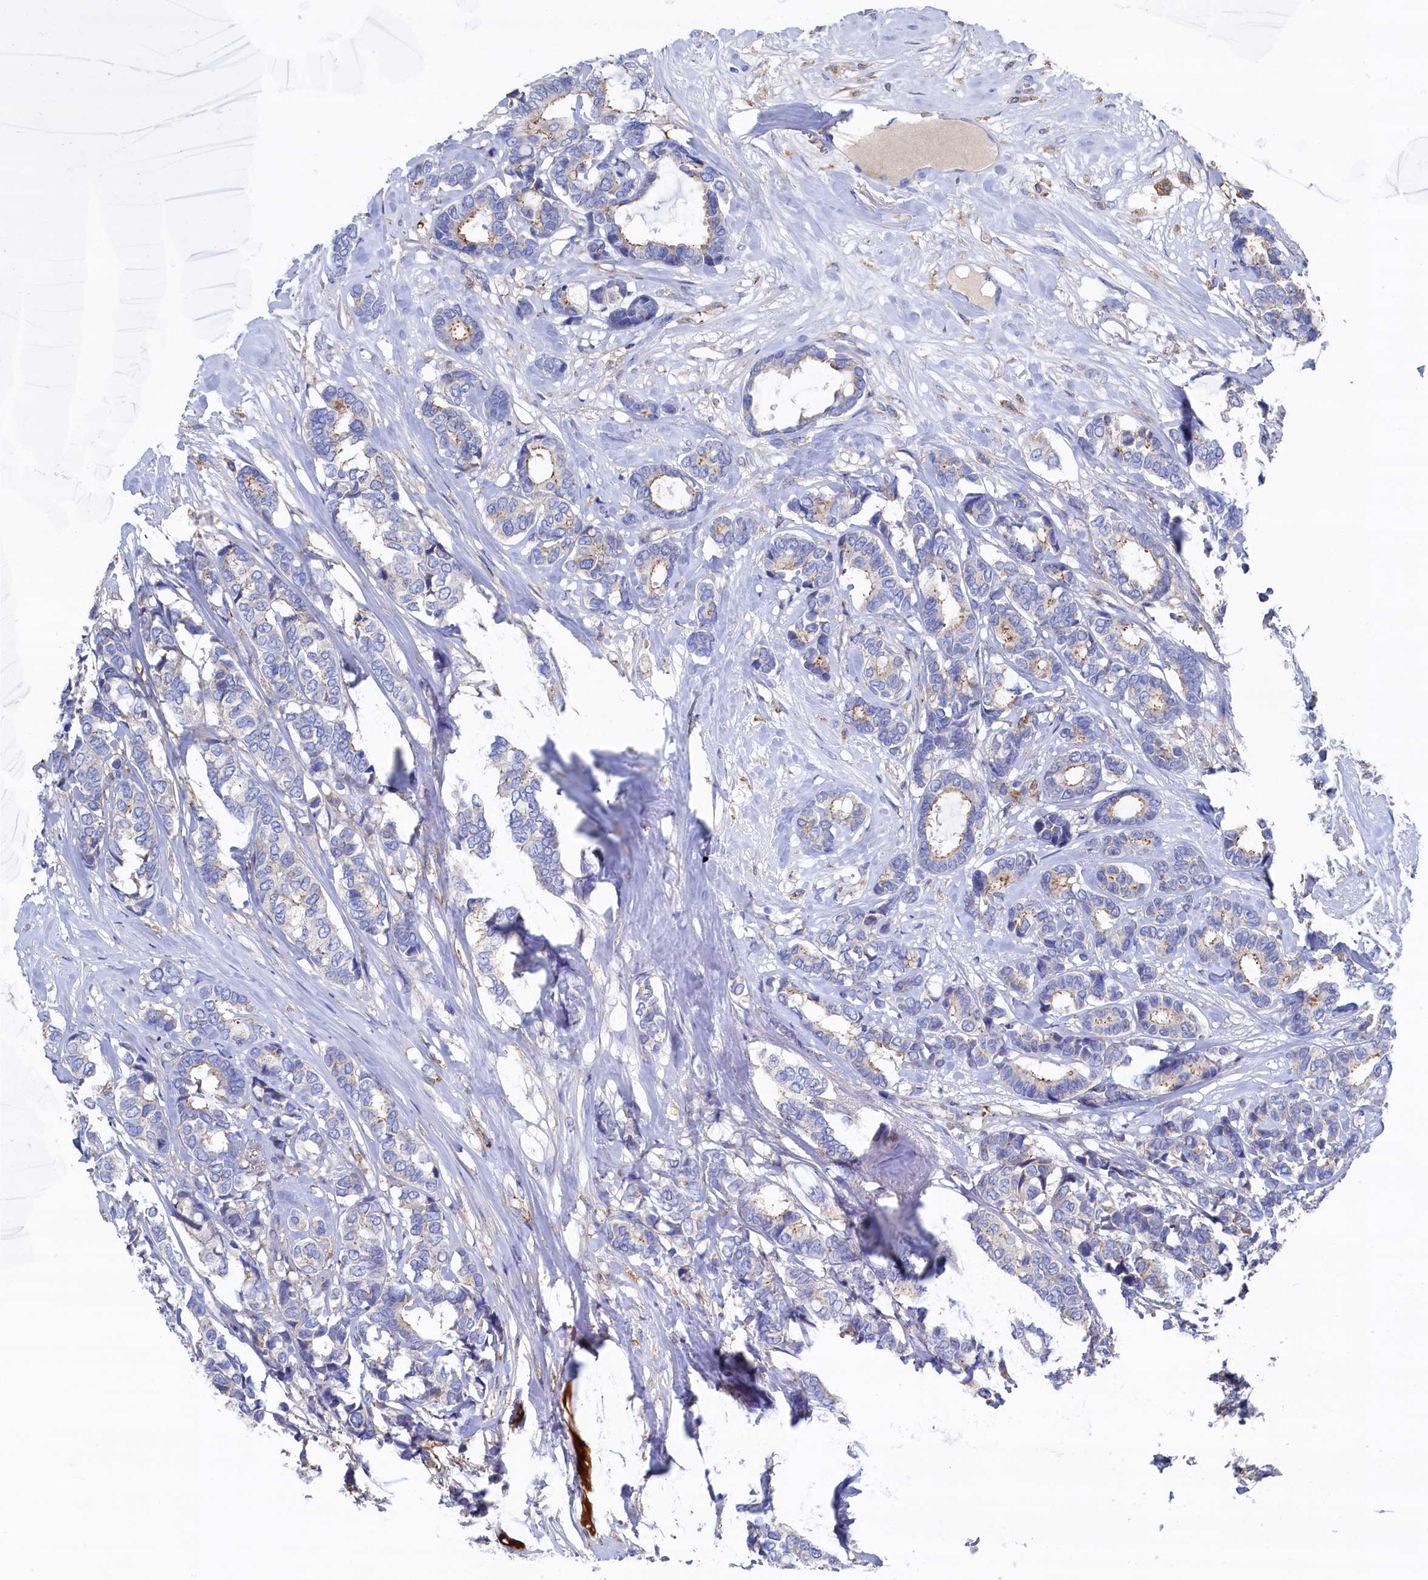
{"staining": {"intensity": "negative", "quantity": "none", "location": "none"}, "tissue": "breast cancer", "cell_type": "Tumor cells", "image_type": "cancer", "snomed": [{"axis": "morphology", "description": "Duct carcinoma"}, {"axis": "topography", "description": "Breast"}], "caption": "A high-resolution image shows immunohistochemistry staining of breast infiltrating ductal carcinoma, which reveals no significant expression in tumor cells.", "gene": "C12orf73", "patient": {"sex": "female", "age": 87}}